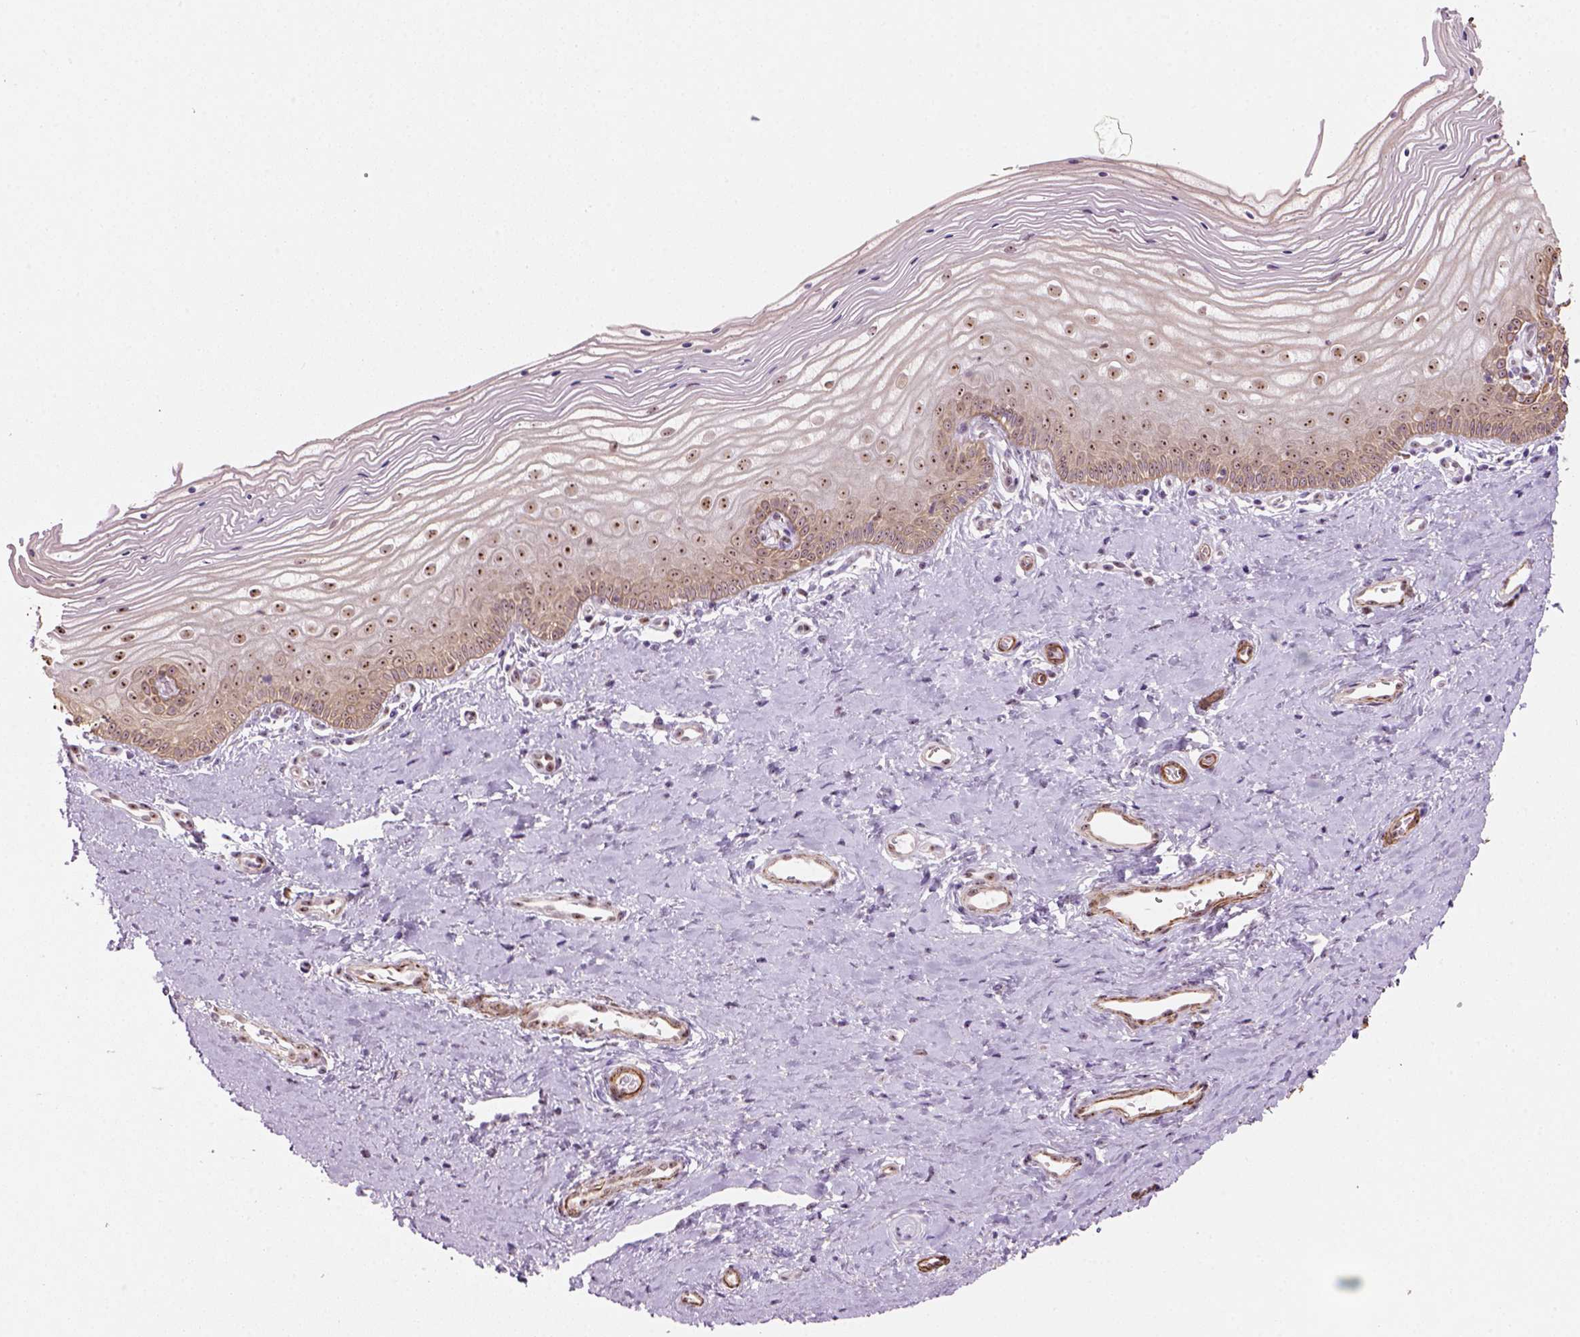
{"staining": {"intensity": "moderate", "quantity": ">75%", "location": "nuclear"}, "tissue": "vagina", "cell_type": "Squamous epithelial cells", "image_type": "normal", "snomed": [{"axis": "morphology", "description": "Normal tissue, NOS"}, {"axis": "topography", "description": "Vagina"}], "caption": "Immunohistochemical staining of benign human vagina reveals medium levels of moderate nuclear staining in approximately >75% of squamous epithelial cells.", "gene": "RRS1", "patient": {"sex": "female", "age": 39}}